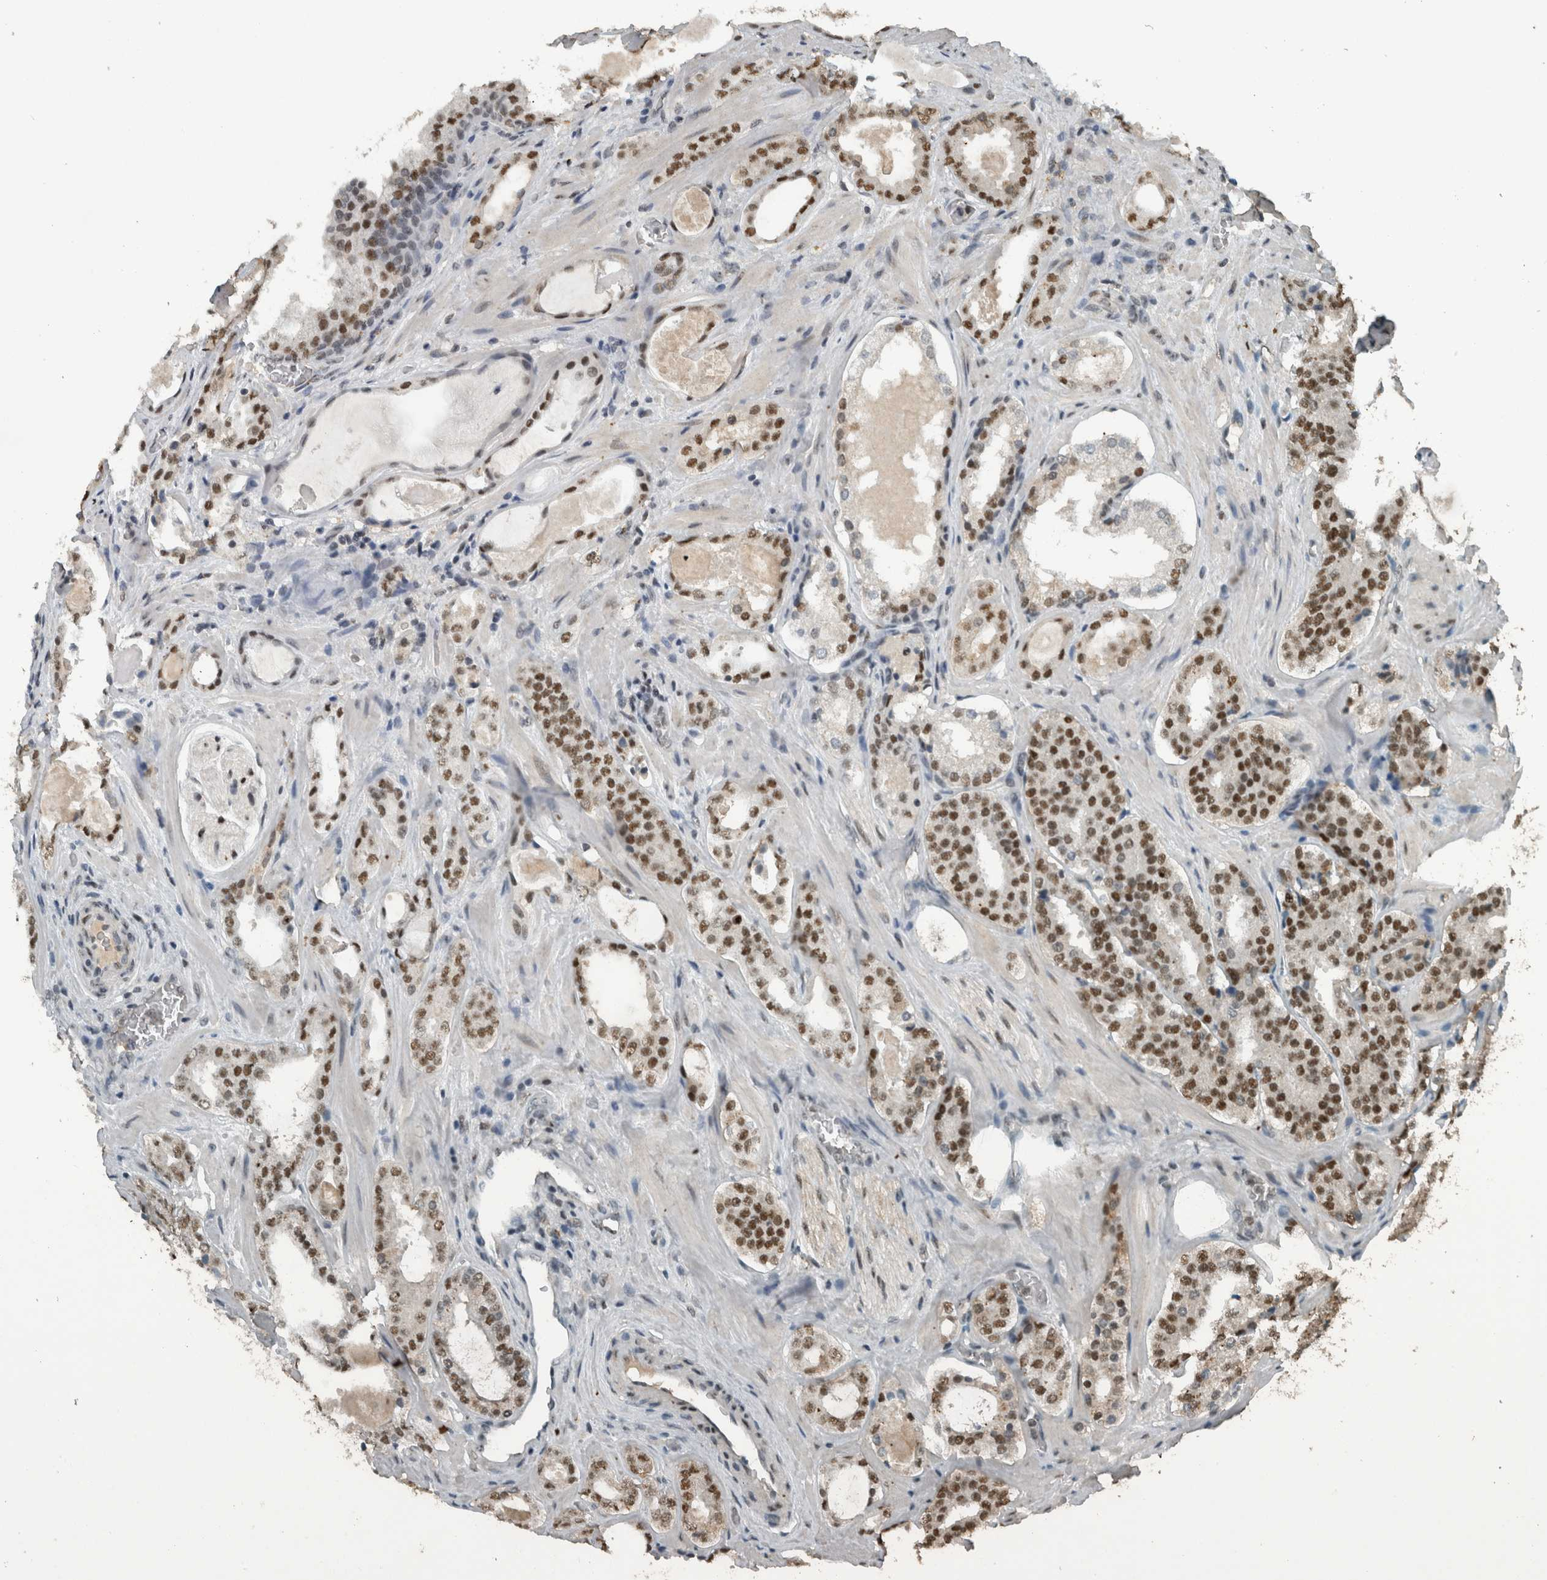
{"staining": {"intensity": "strong", "quantity": ">75%", "location": "nuclear"}, "tissue": "prostate cancer", "cell_type": "Tumor cells", "image_type": "cancer", "snomed": [{"axis": "morphology", "description": "Adenocarcinoma, High grade"}, {"axis": "topography", "description": "Prostate"}], "caption": "The immunohistochemical stain labels strong nuclear expression in tumor cells of prostate cancer (adenocarcinoma (high-grade)) tissue.", "gene": "ZNF24", "patient": {"sex": "male", "age": 60}}